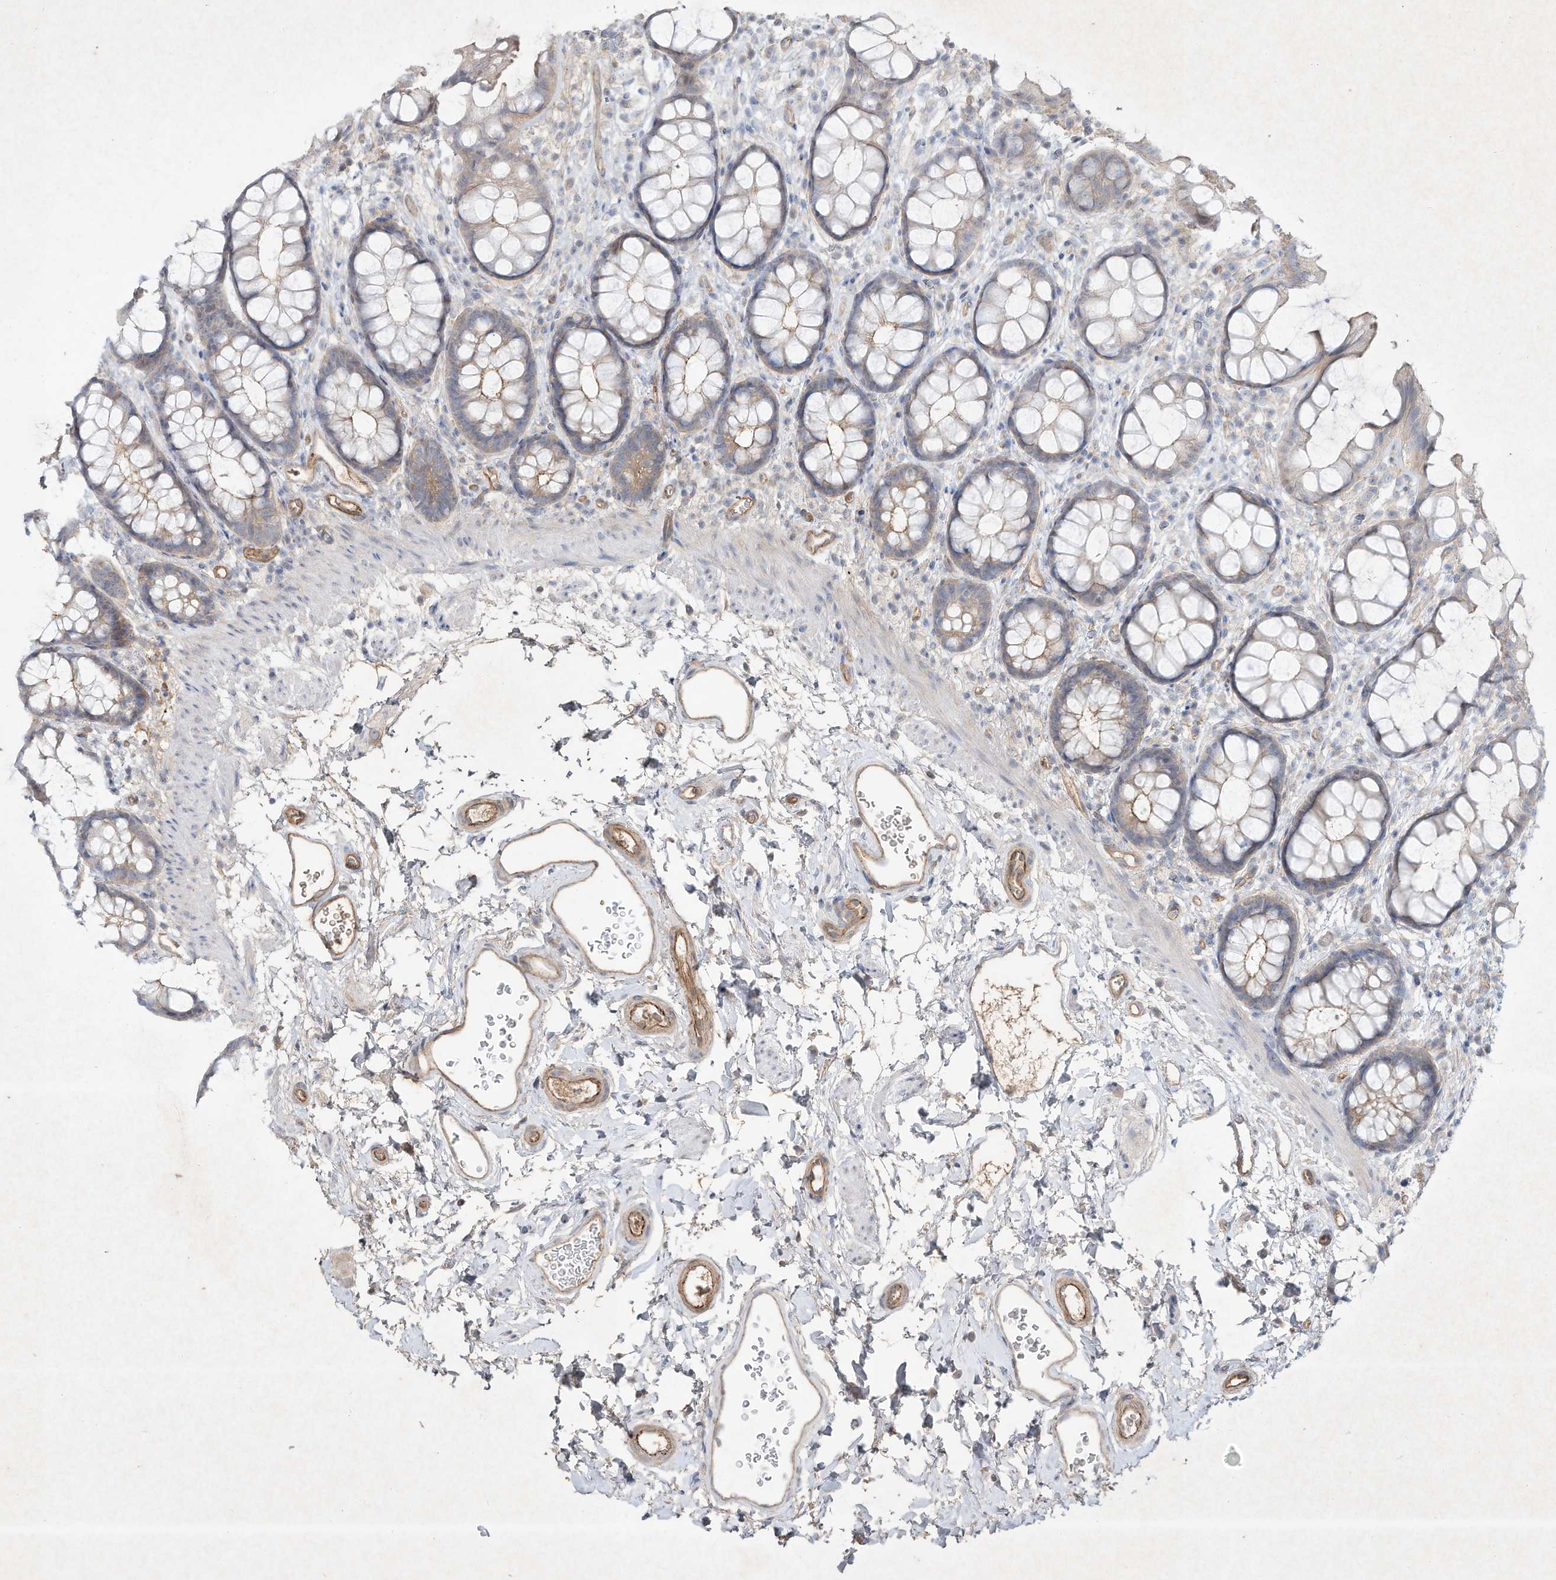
{"staining": {"intensity": "moderate", "quantity": "<25%", "location": "cytoplasmic/membranous"}, "tissue": "rectum", "cell_type": "Glandular cells", "image_type": "normal", "snomed": [{"axis": "morphology", "description": "Normal tissue, NOS"}, {"axis": "topography", "description": "Rectum"}], "caption": "Immunohistochemistry histopathology image of normal rectum stained for a protein (brown), which demonstrates low levels of moderate cytoplasmic/membranous positivity in about <25% of glandular cells.", "gene": "HTR5A", "patient": {"sex": "female", "age": 65}}